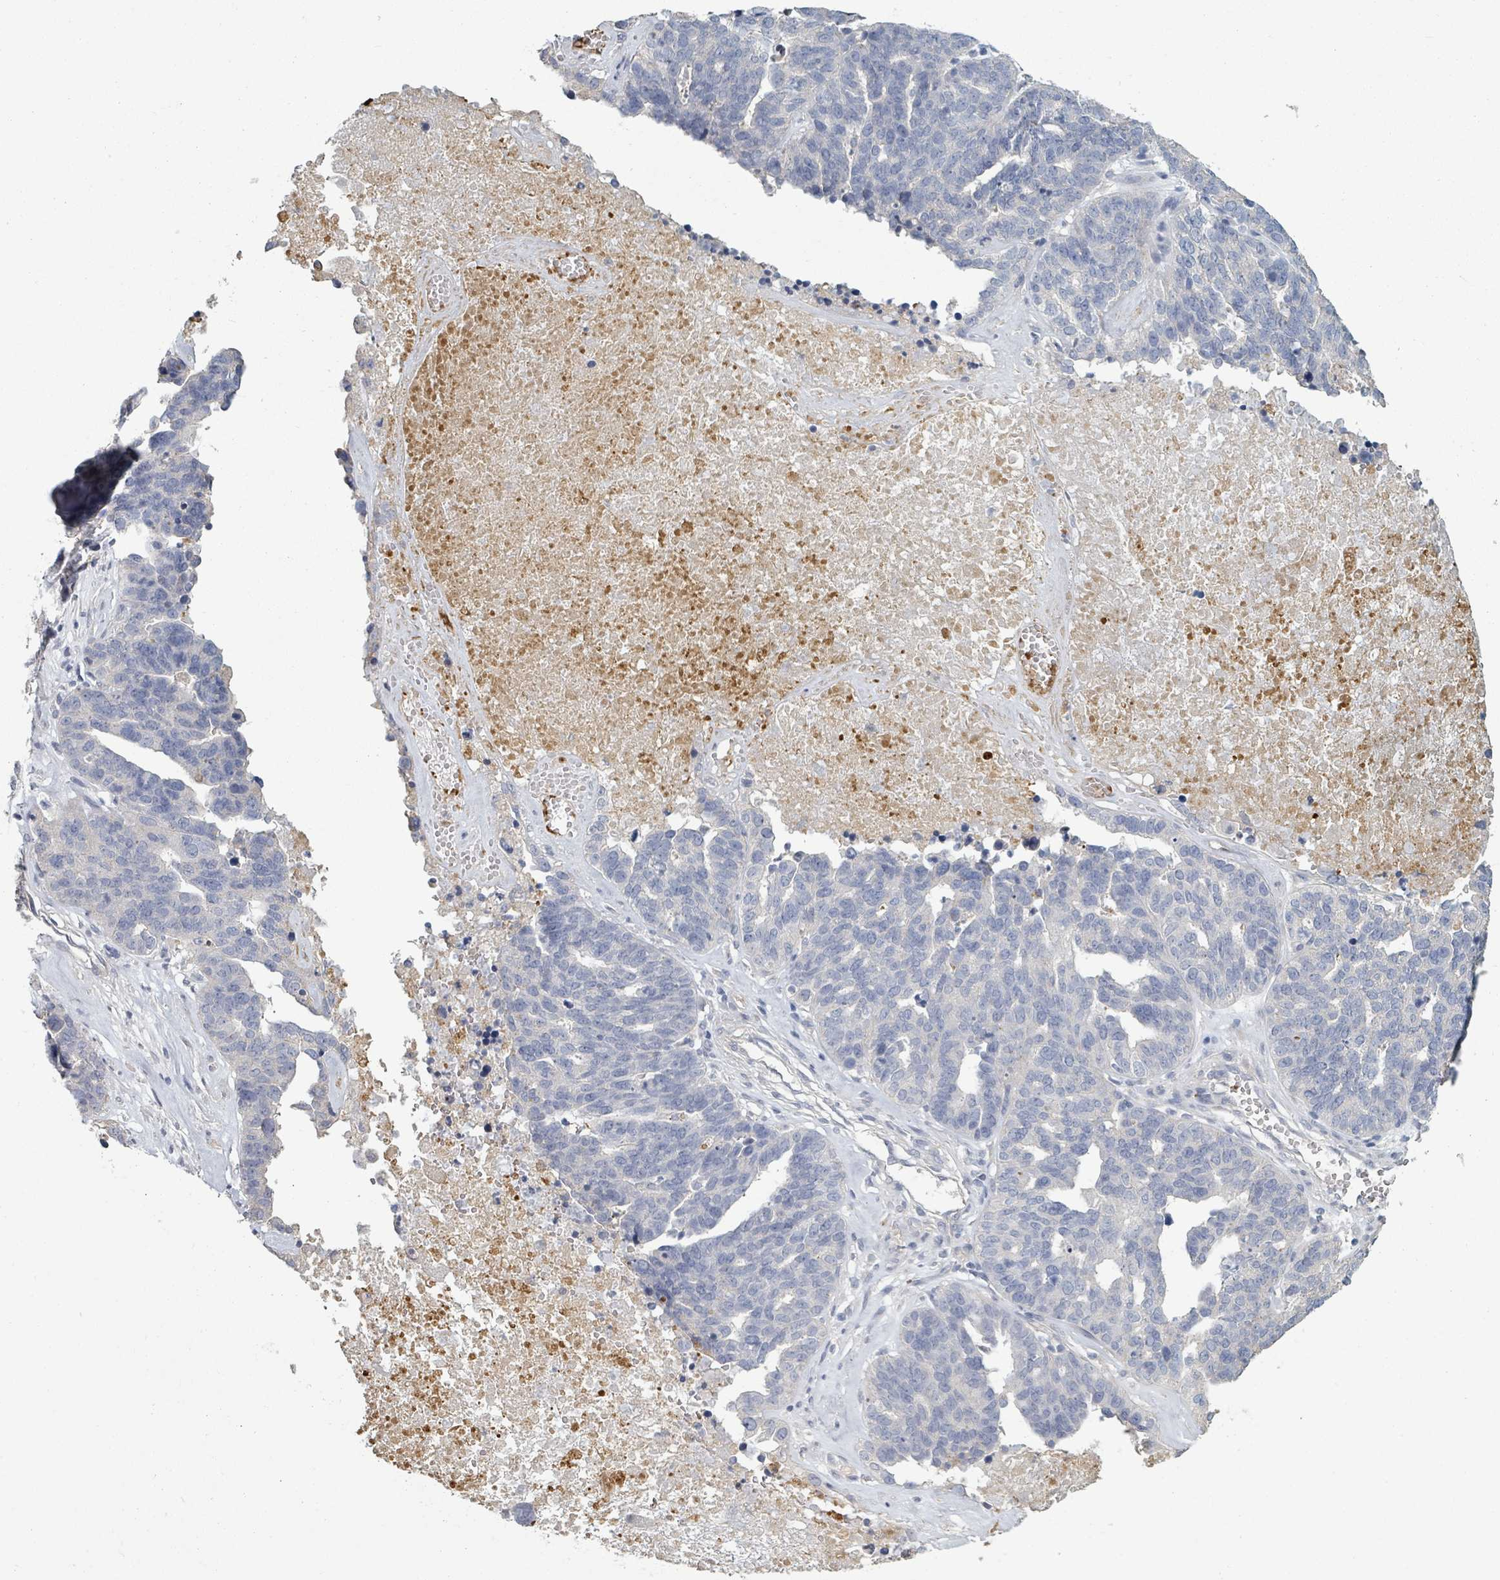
{"staining": {"intensity": "negative", "quantity": "none", "location": "none"}, "tissue": "ovarian cancer", "cell_type": "Tumor cells", "image_type": "cancer", "snomed": [{"axis": "morphology", "description": "Cystadenocarcinoma, serous, NOS"}, {"axis": "topography", "description": "Ovary"}], "caption": "Immunohistochemistry photomicrograph of neoplastic tissue: ovarian serous cystadenocarcinoma stained with DAB demonstrates no significant protein staining in tumor cells.", "gene": "PLAUR", "patient": {"sex": "female", "age": 59}}